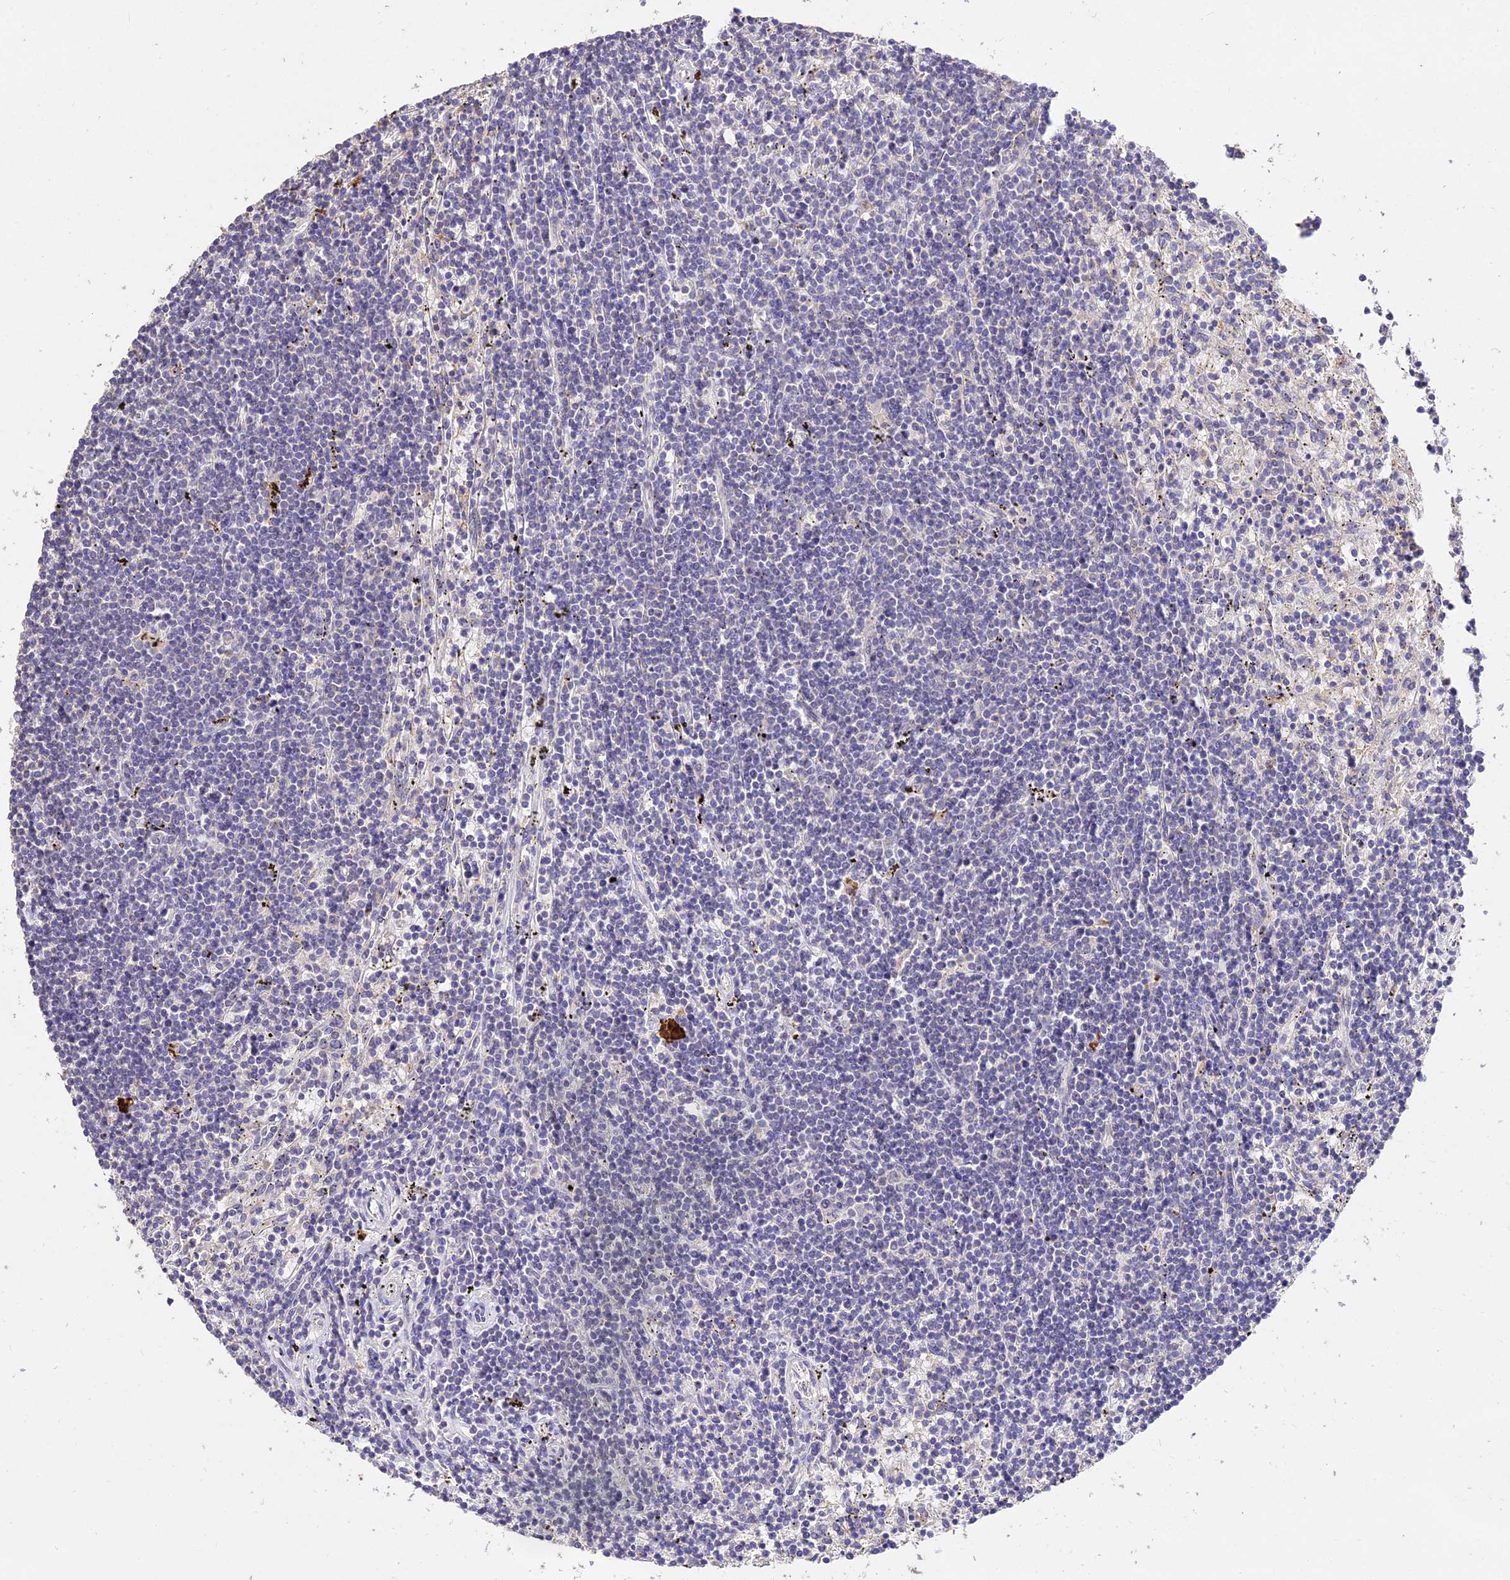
{"staining": {"intensity": "negative", "quantity": "none", "location": "none"}, "tissue": "lymphoma", "cell_type": "Tumor cells", "image_type": "cancer", "snomed": [{"axis": "morphology", "description": "Malignant lymphoma, non-Hodgkin's type, Low grade"}, {"axis": "topography", "description": "Spleen"}], "caption": "Immunohistochemical staining of low-grade malignant lymphoma, non-Hodgkin's type demonstrates no significant expression in tumor cells.", "gene": "SDHD", "patient": {"sex": "male", "age": 76}}